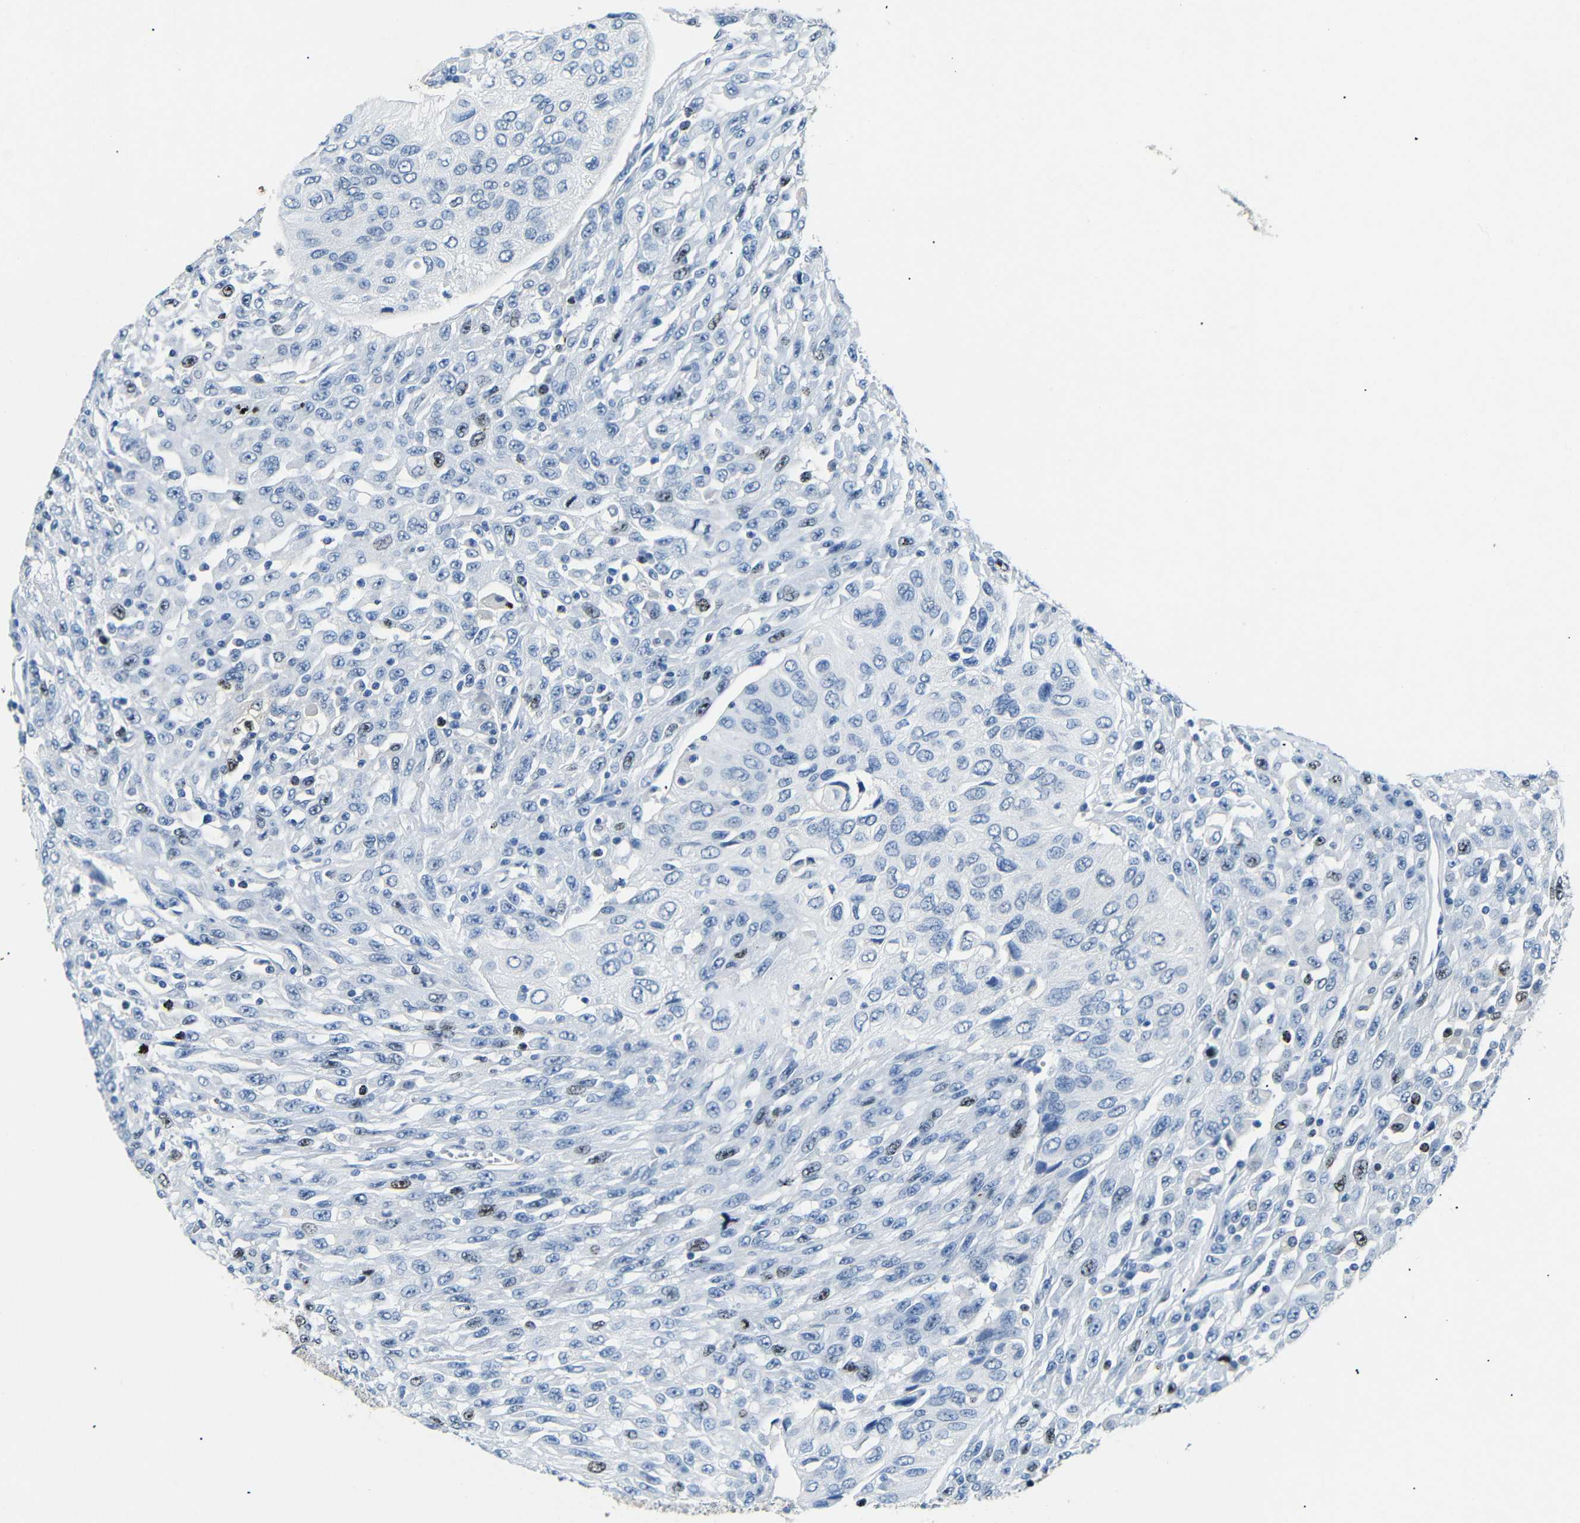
{"staining": {"intensity": "moderate", "quantity": "<25%", "location": "nuclear"}, "tissue": "urothelial cancer", "cell_type": "Tumor cells", "image_type": "cancer", "snomed": [{"axis": "morphology", "description": "Urothelial carcinoma, High grade"}, {"axis": "topography", "description": "Urinary bladder"}], "caption": "Urothelial cancer was stained to show a protein in brown. There is low levels of moderate nuclear positivity in about <25% of tumor cells.", "gene": "INCENP", "patient": {"sex": "male", "age": 66}}